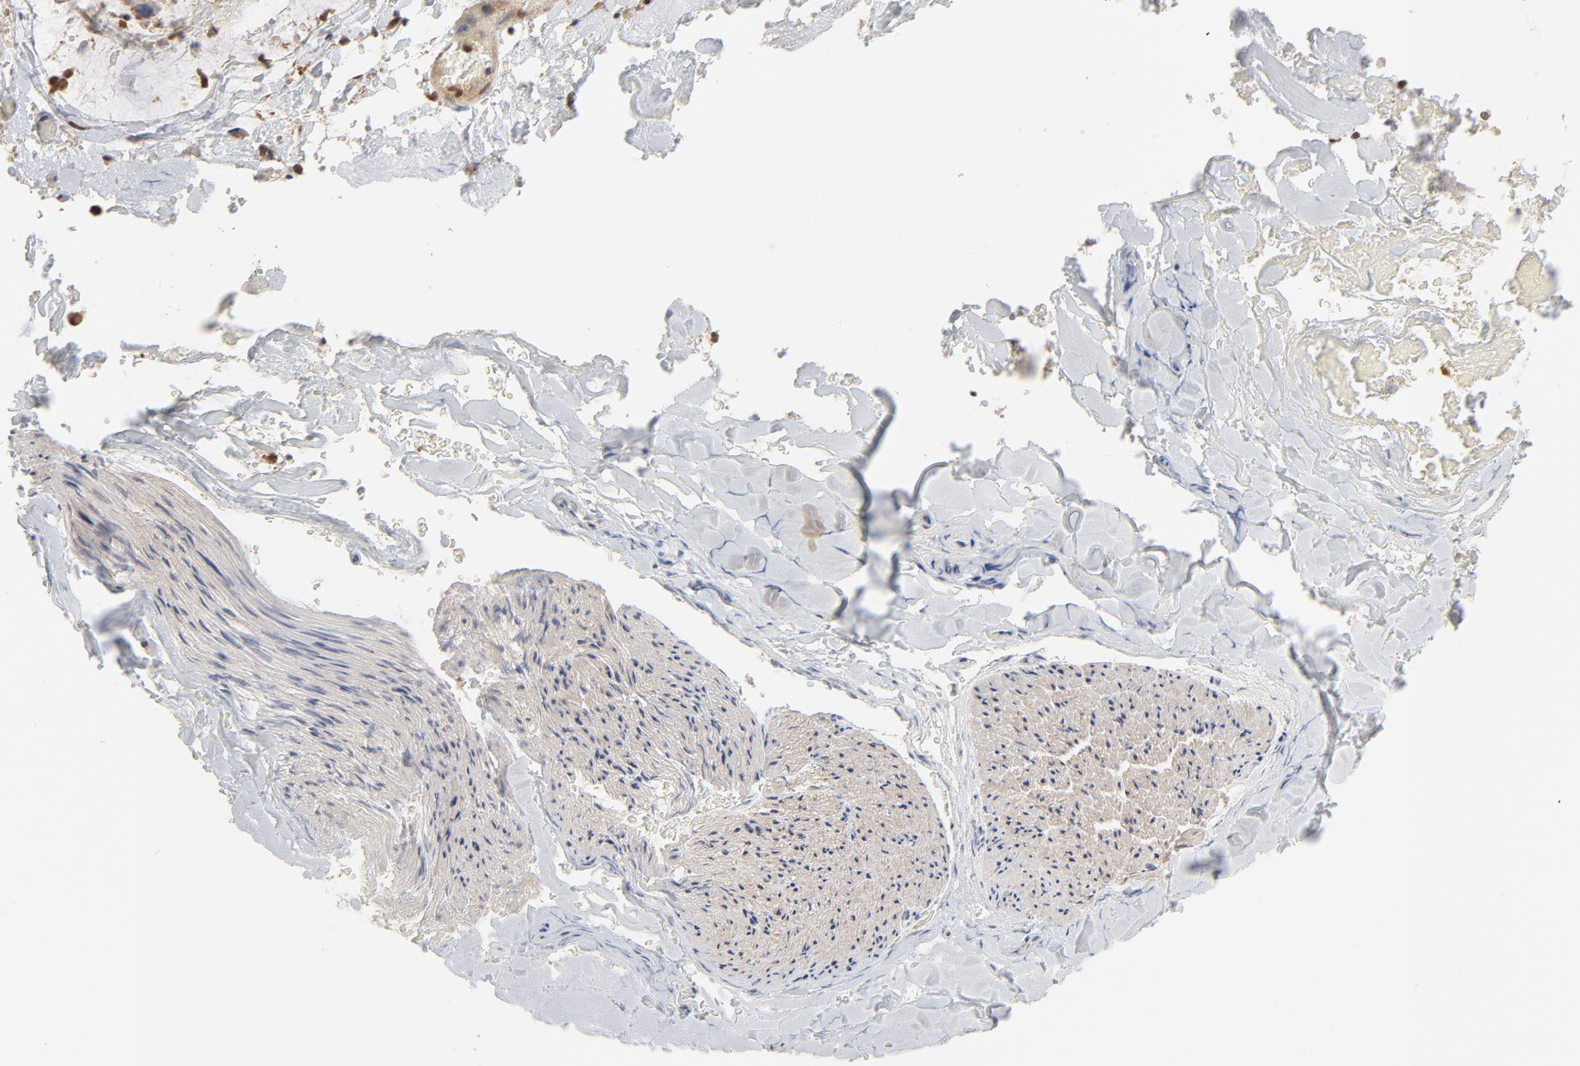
{"staining": {"intensity": "weak", "quantity": "25%-75%", "location": "cytoplasmic/membranous,nuclear"}, "tissue": "adipose tissue", "cell_type": "Adipocytes", "image_type": "normal", "snomed": [{"axis": "morphology", "description": "Normal tissue, NOS"}, {"axis": "morphology", "description": "Cholangiocarcinoma"}, {"axis": "topography", "description": "Liver"}, {"axis": "topography", "description": "Peripheral nerve tissue"}], "caption": "A high-resolution micrograph shows immunohistochemistry staining of normal adipose tissue, which displays weak cytoplasmic/membranous,nuclear positivity in about 25%-75% of adipocytes.", "gene": "NEDD8", "patient": {"sex": "male", "age": 50}}